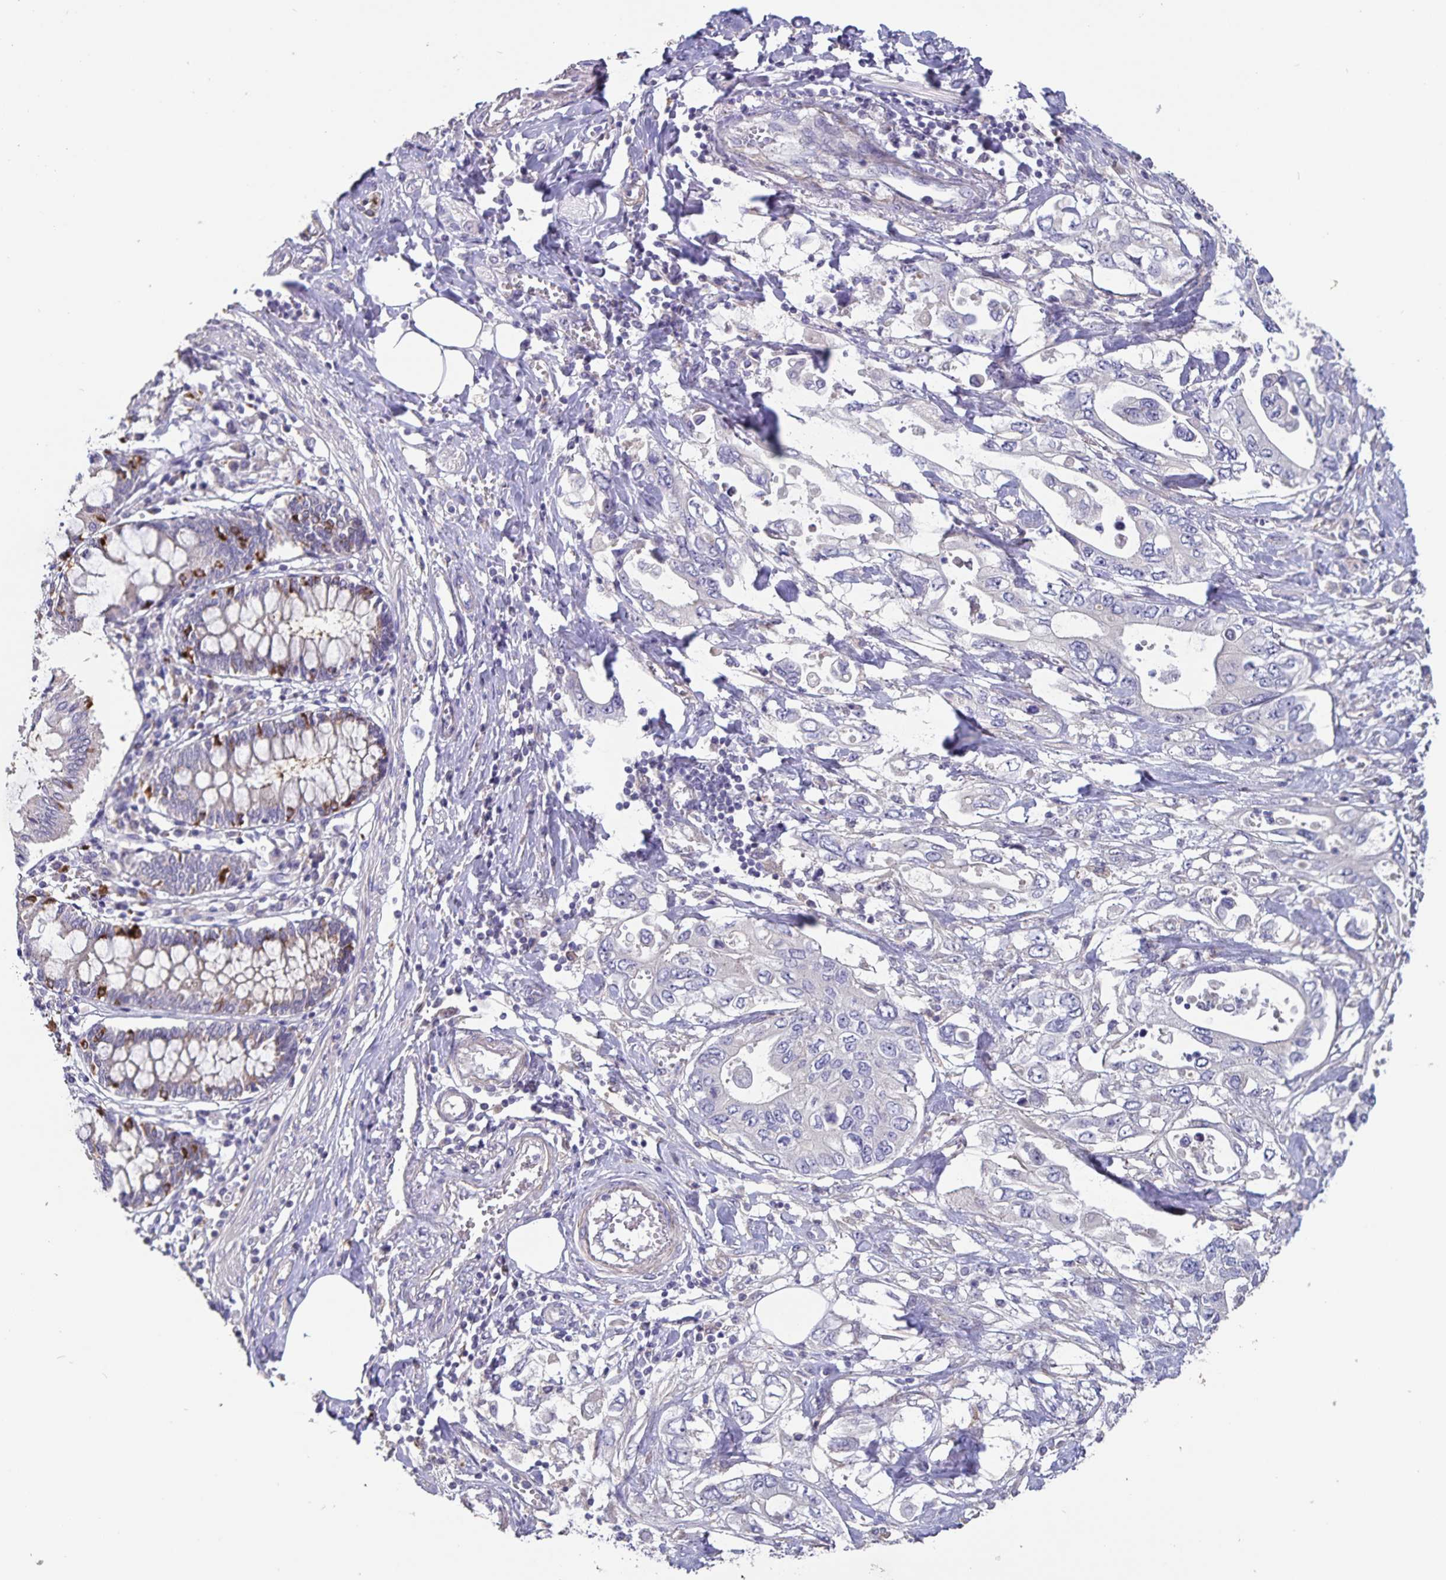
{"staining": {"intensity": "negative", "quantity": "none", "location": "none"}, "tissue": "pancreatic cancer", "cell_type": "Tumor cells", "image_type": "cancer", "snomed": [{"axis": "morphology", "description": "Adenocarcinoma, NOS"}, {"axis": "topography", "description": "Pancreas"}], "caption": "This is an immunohistochemistry micrograph of adenocarcinoma (pancreatic). There is no staining in tumor cells.", "gene": "FBXL16", "patient": {"sex": "female", "age": 63}}